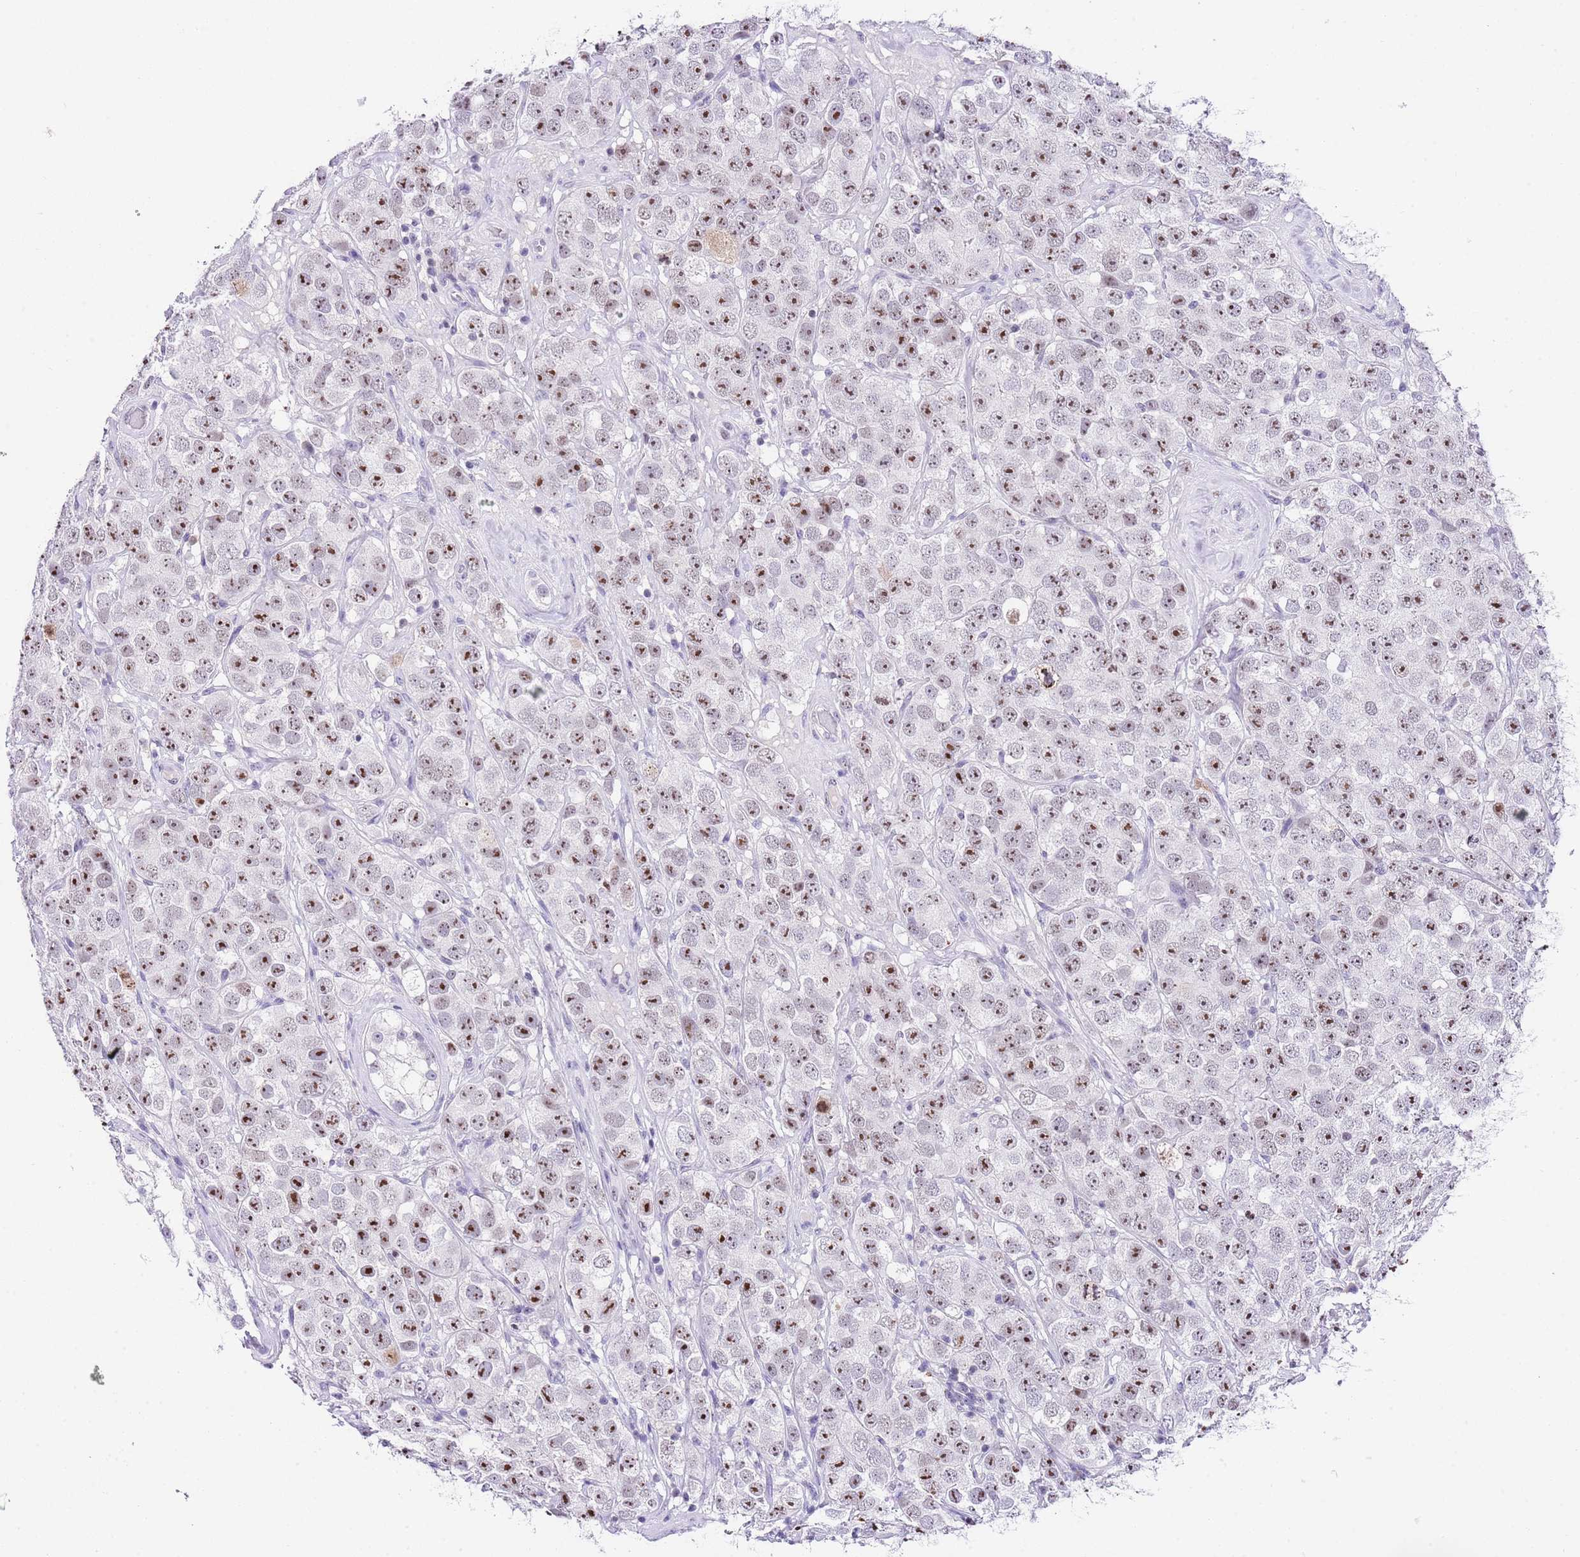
{"staining": {"intensity": "moderate", "quantity": ">75%", "location": "nuclear"}, "tissue": "testis cancer", "cell_type": "Tumor cells", "image_type": "cancer", "snomed": [{"axis": "morphology", "description": "Seminoma, NOS"}, {"axis": "topography", "description": "Testis"}], "caption": "The immunohistochemical stain labels moderate nuclear staining in tumor cells of testis cancer (seminoma) tissue. Nuclei are stained in blue.", "gene": "NOP56", "patient": {"sex": "male", "age": 28}}